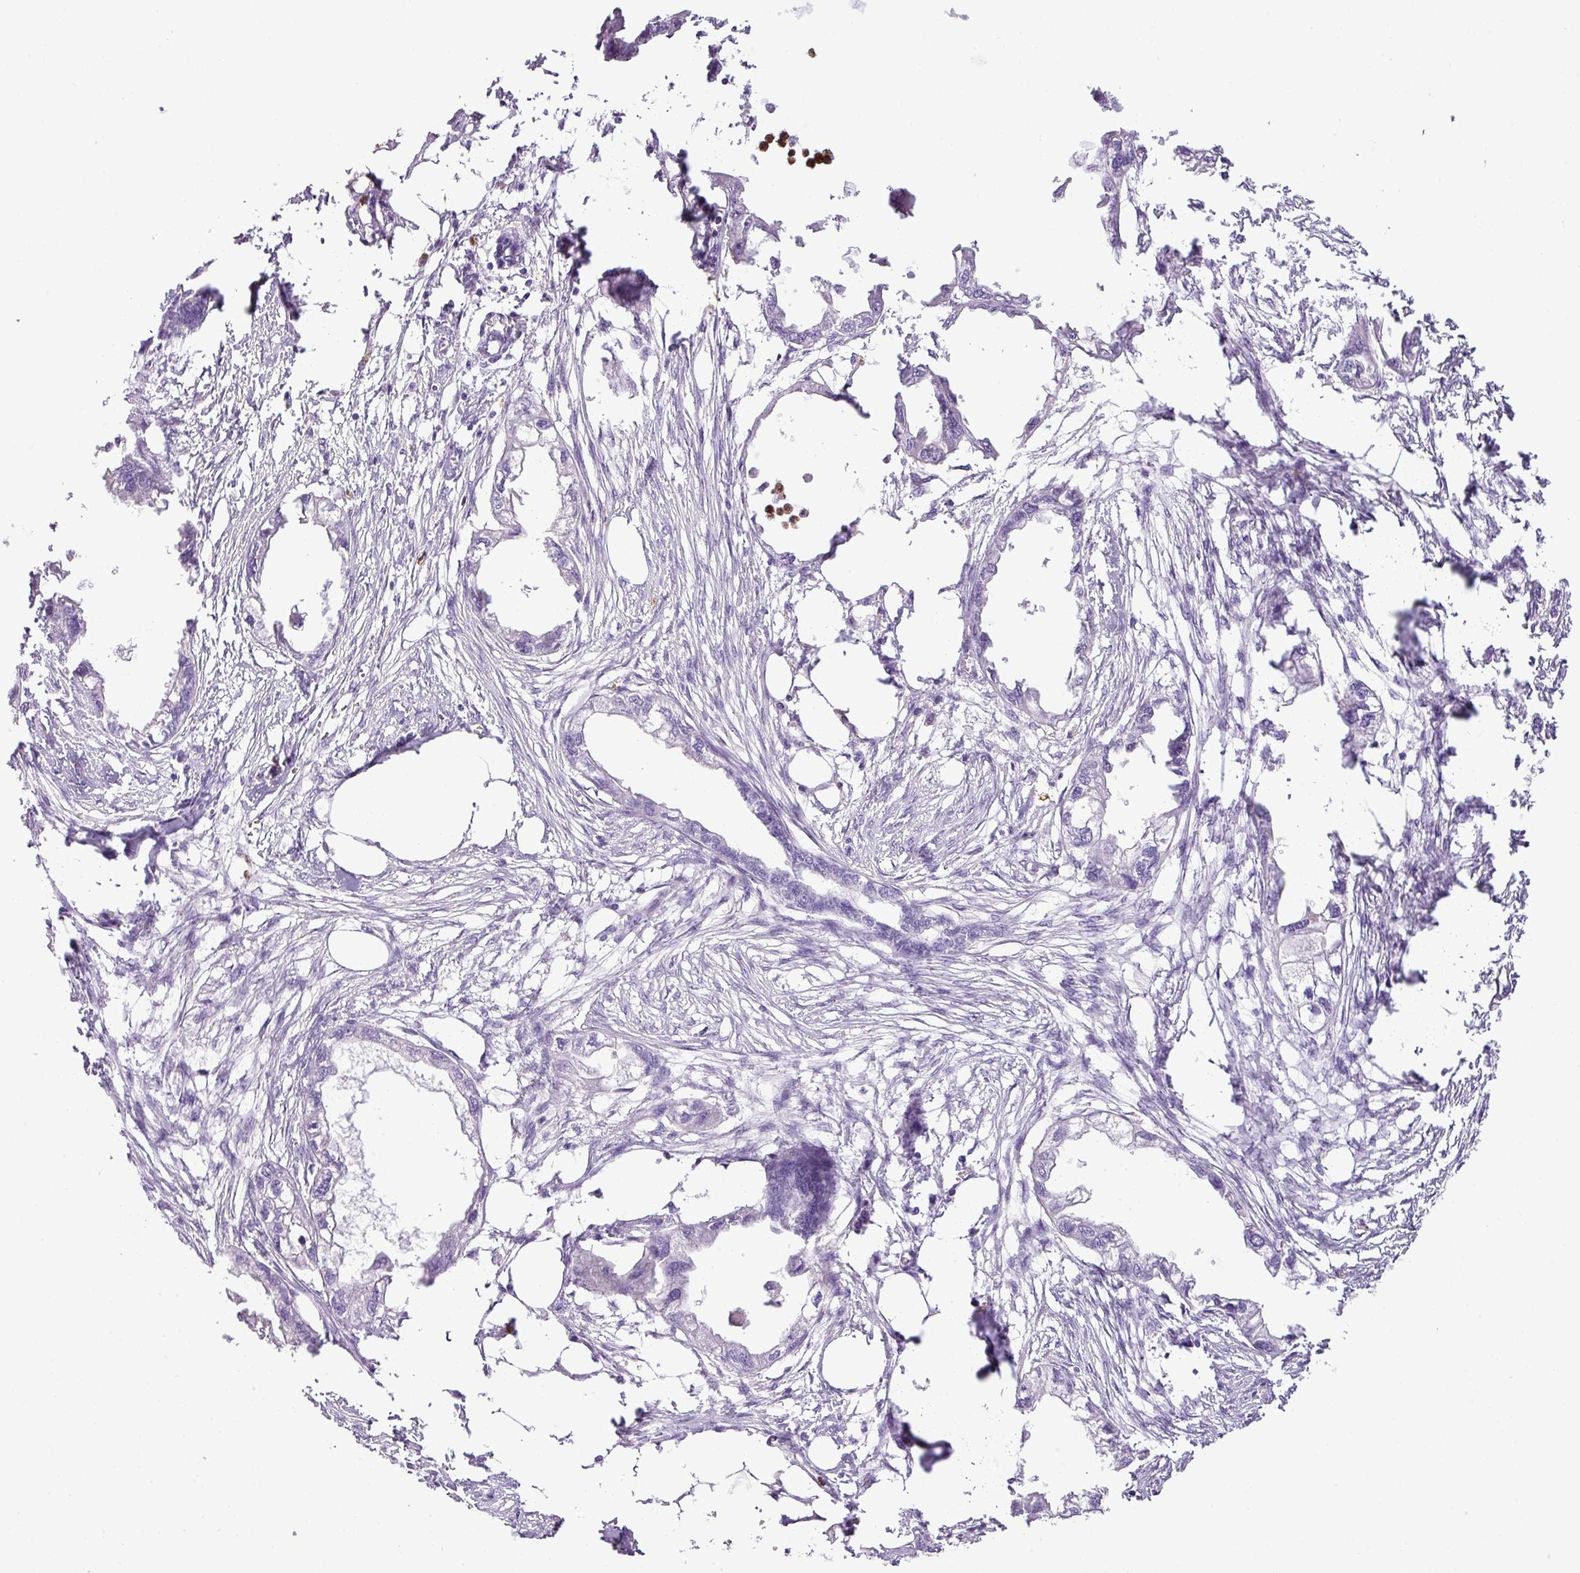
{"staining": {"intensity": "negative", "quantity": "none", "location": "none"}, "tissue": "endometrial cancer", "cell_type": "Tumor cells", "image_type": "cancer", "snomed": [{"axis": "morphology", "description": "Adenocarcinoma, NOS"}, {"axis": "morphology", "description": "Adenocarcinoma, metastatic, NOS"}, {"axis": "topography", "description": "Adipose tissue"}, {"axis": "topography", "description": "Endometrium"}], "caption": "IHC photomicrograph of human adenocarcinoma (endometrial) stained for a protein (brown), which exhibits no expression in tumor cells.", "gene": "HTR3E", "patient": {"sex": "female", "age": 67}}